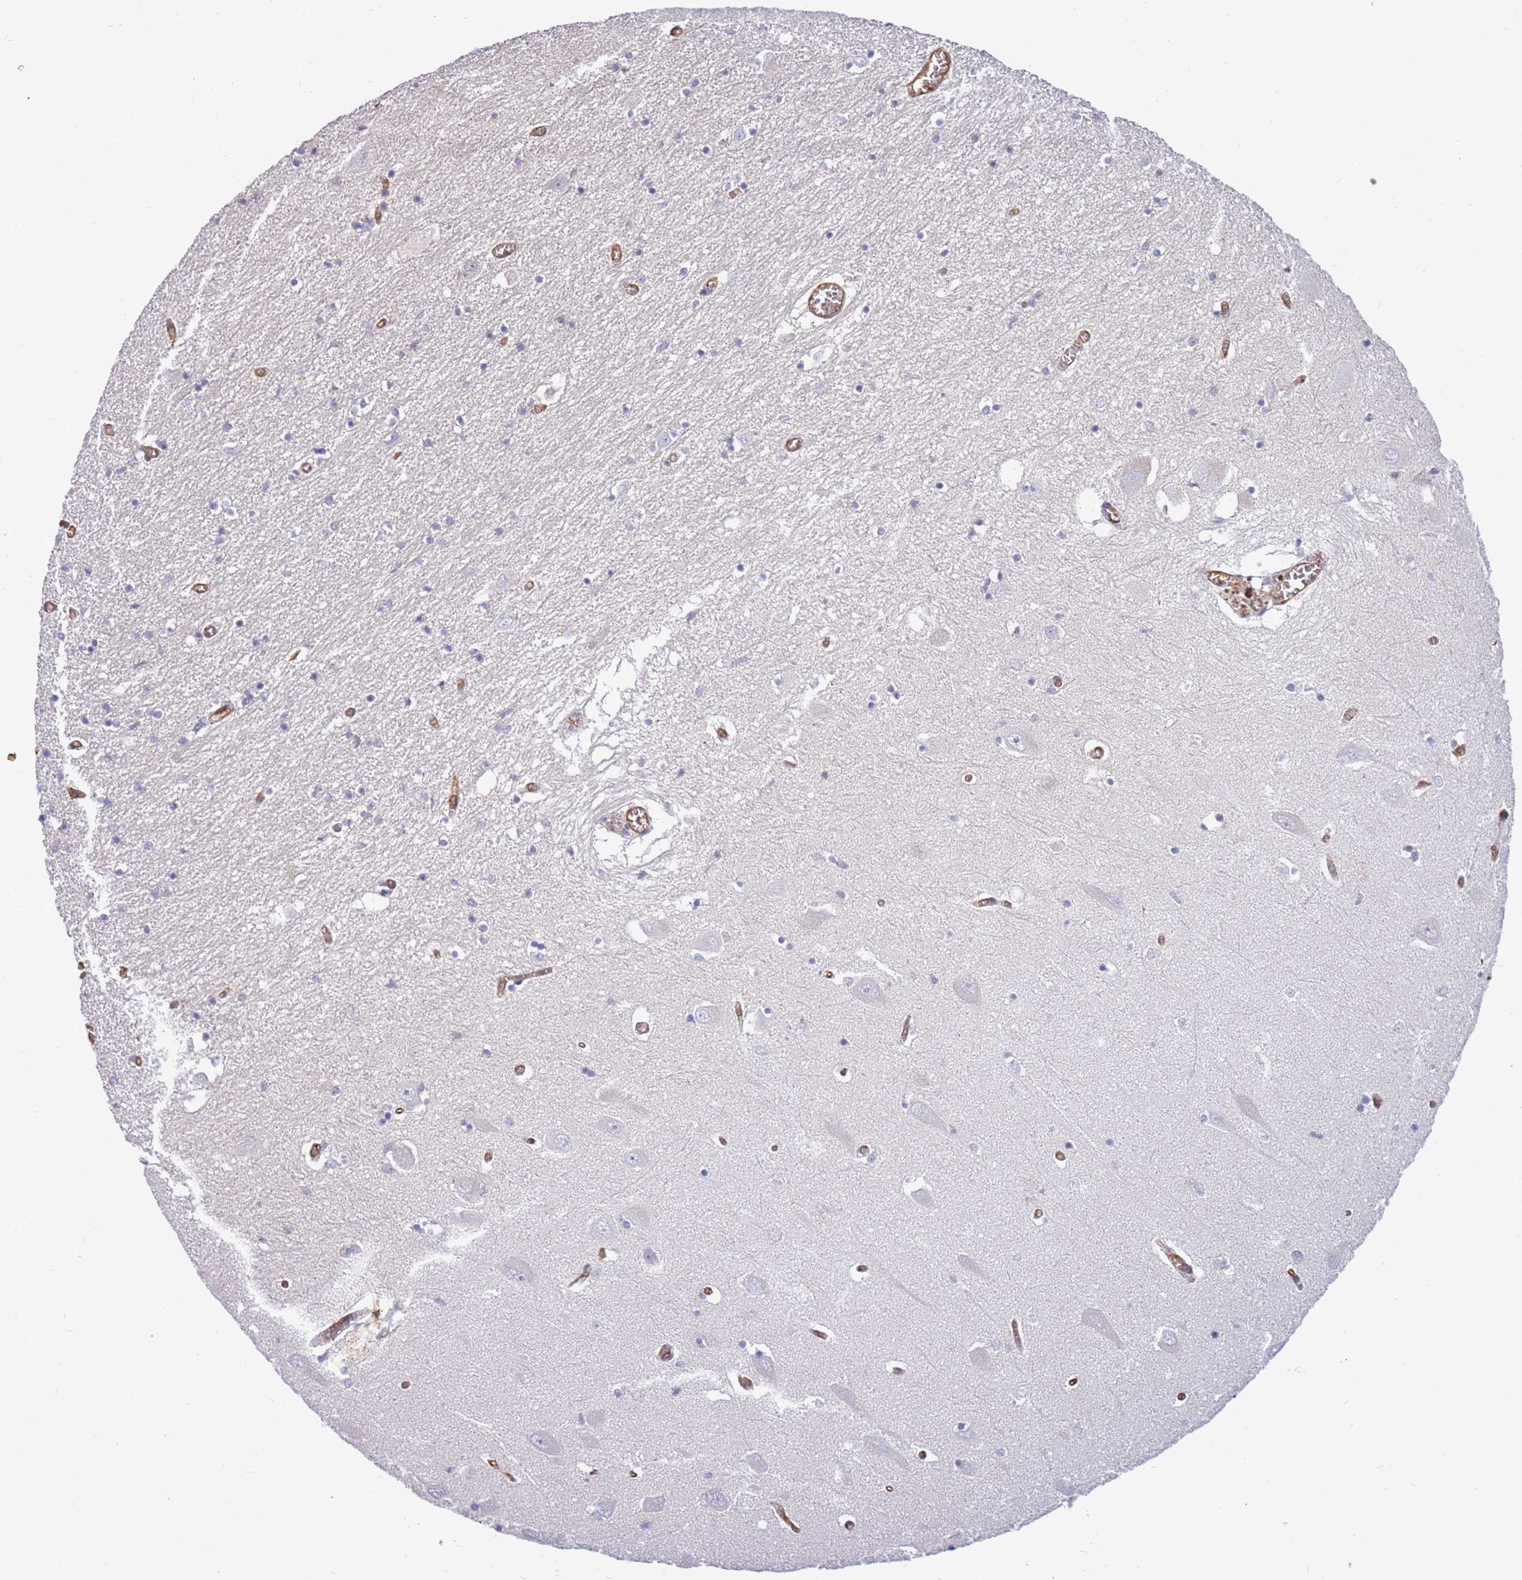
{"staining": {"intensity": "negative", "quantity": "none", "location": "none"}, "tissue": "hippocampus", "cell_type": "Glial cells", "image_type": "normal", "snomed": [{"axis": "morphology", "description": "Normal tissue, NOS"}, {"axis": "topography", "description": "Hippocampus"}], "caption": "High magnification brightfield microscopy of normal hippocampus stained with DAB (3,3'-diaminobenzidine) (brown) and counterstained with hematoxylin (blue): glial cells show no significant staining. (DAB (3,3'-diaminobenzidine) immunohistochemistry visualized using brightfield microscopy, high magnification).", "gene": "ARHGEF35", "patient": {"sex": "male", "age": 70}}